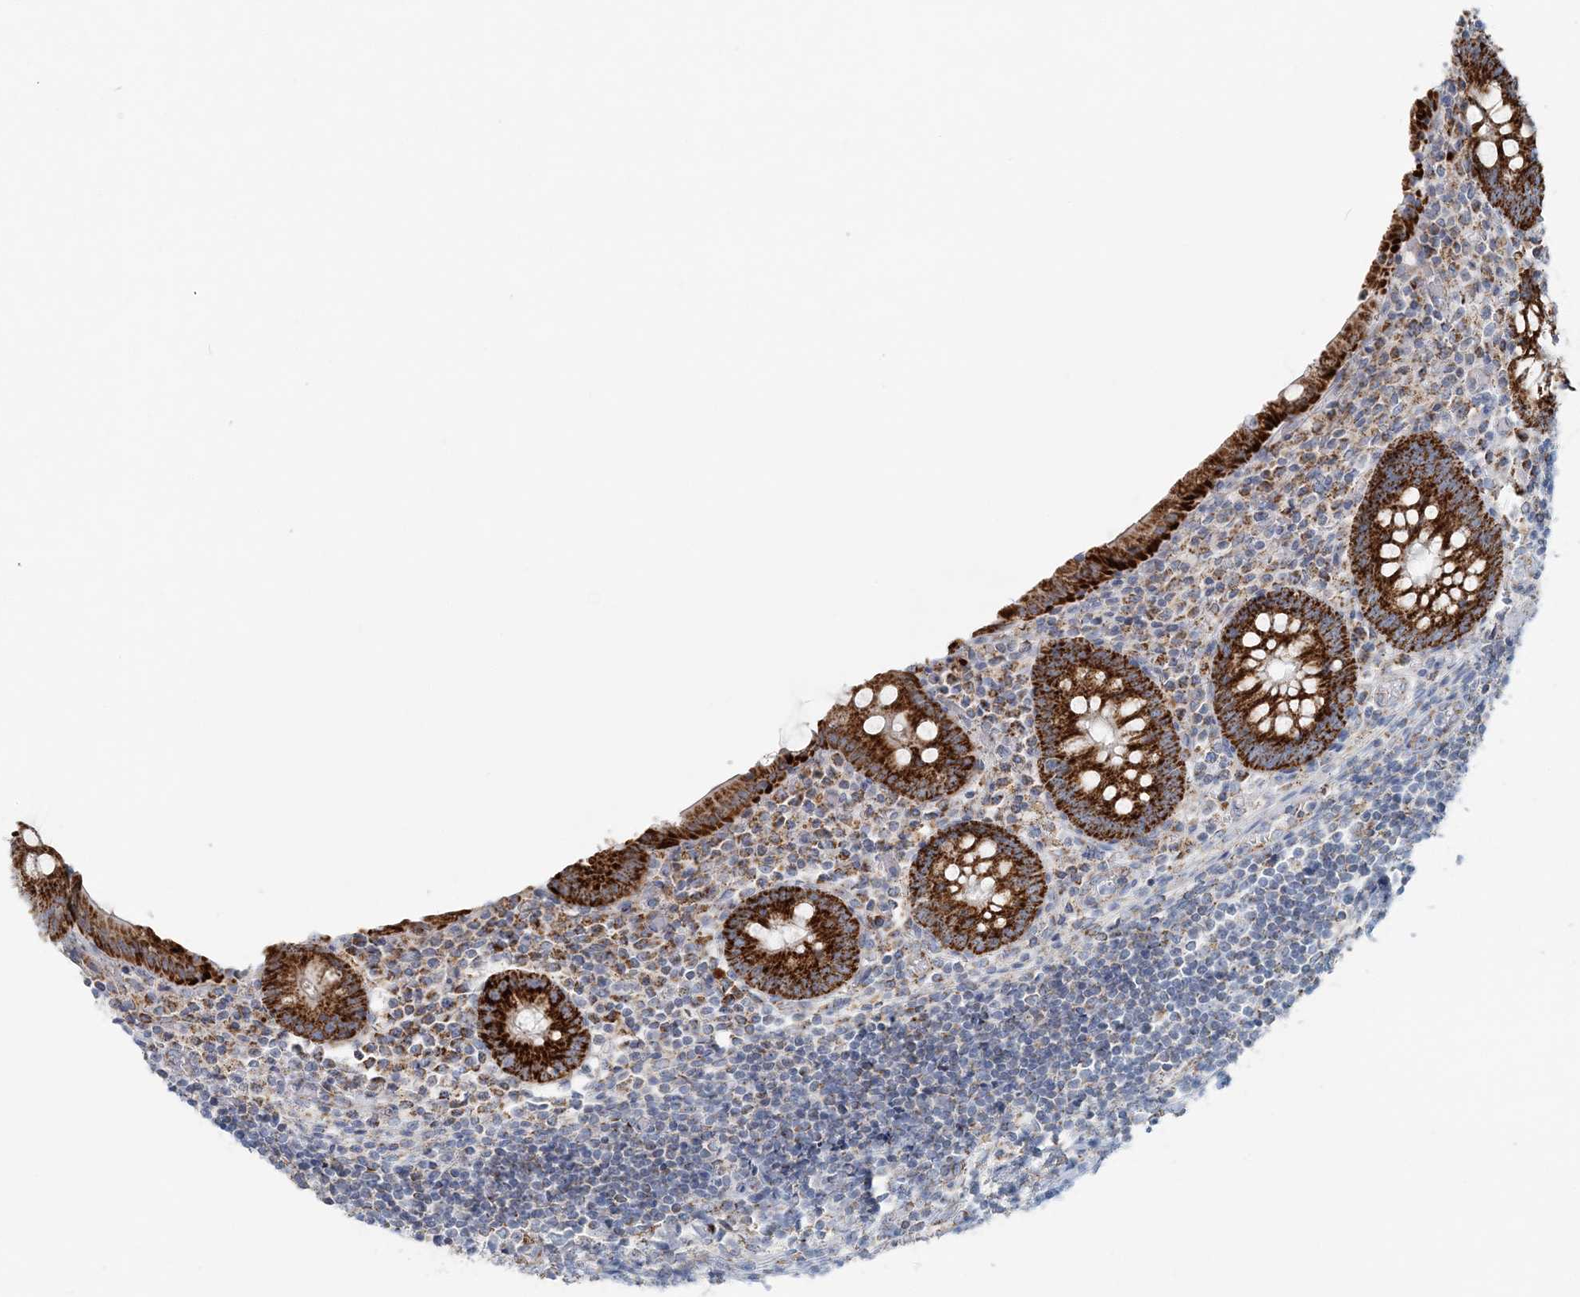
{"staining": {"intensity": "strong", "quantity": ">75%", "location": "cytoplasmic/membranous"}, "tissue": "appendix", "cell_type": "Glandular cells", "image_type": "normal", "snomed": [{"axis": "morphology", "description": "Normal tissue, NOS"}, {"axis": "topography", "description": "Appendix"}], "caption": "Protein expression analysis of normal human appendix reveals strong cytoplasmic/membranous positivity in about >75% of glandular cells. The staining was performed using DAB, with brown indicating positive protein expression. Nuclei are stained blue with hematoxylin.", "gene": "PCCB", "patient": {"sex": "female", "age": 17}}